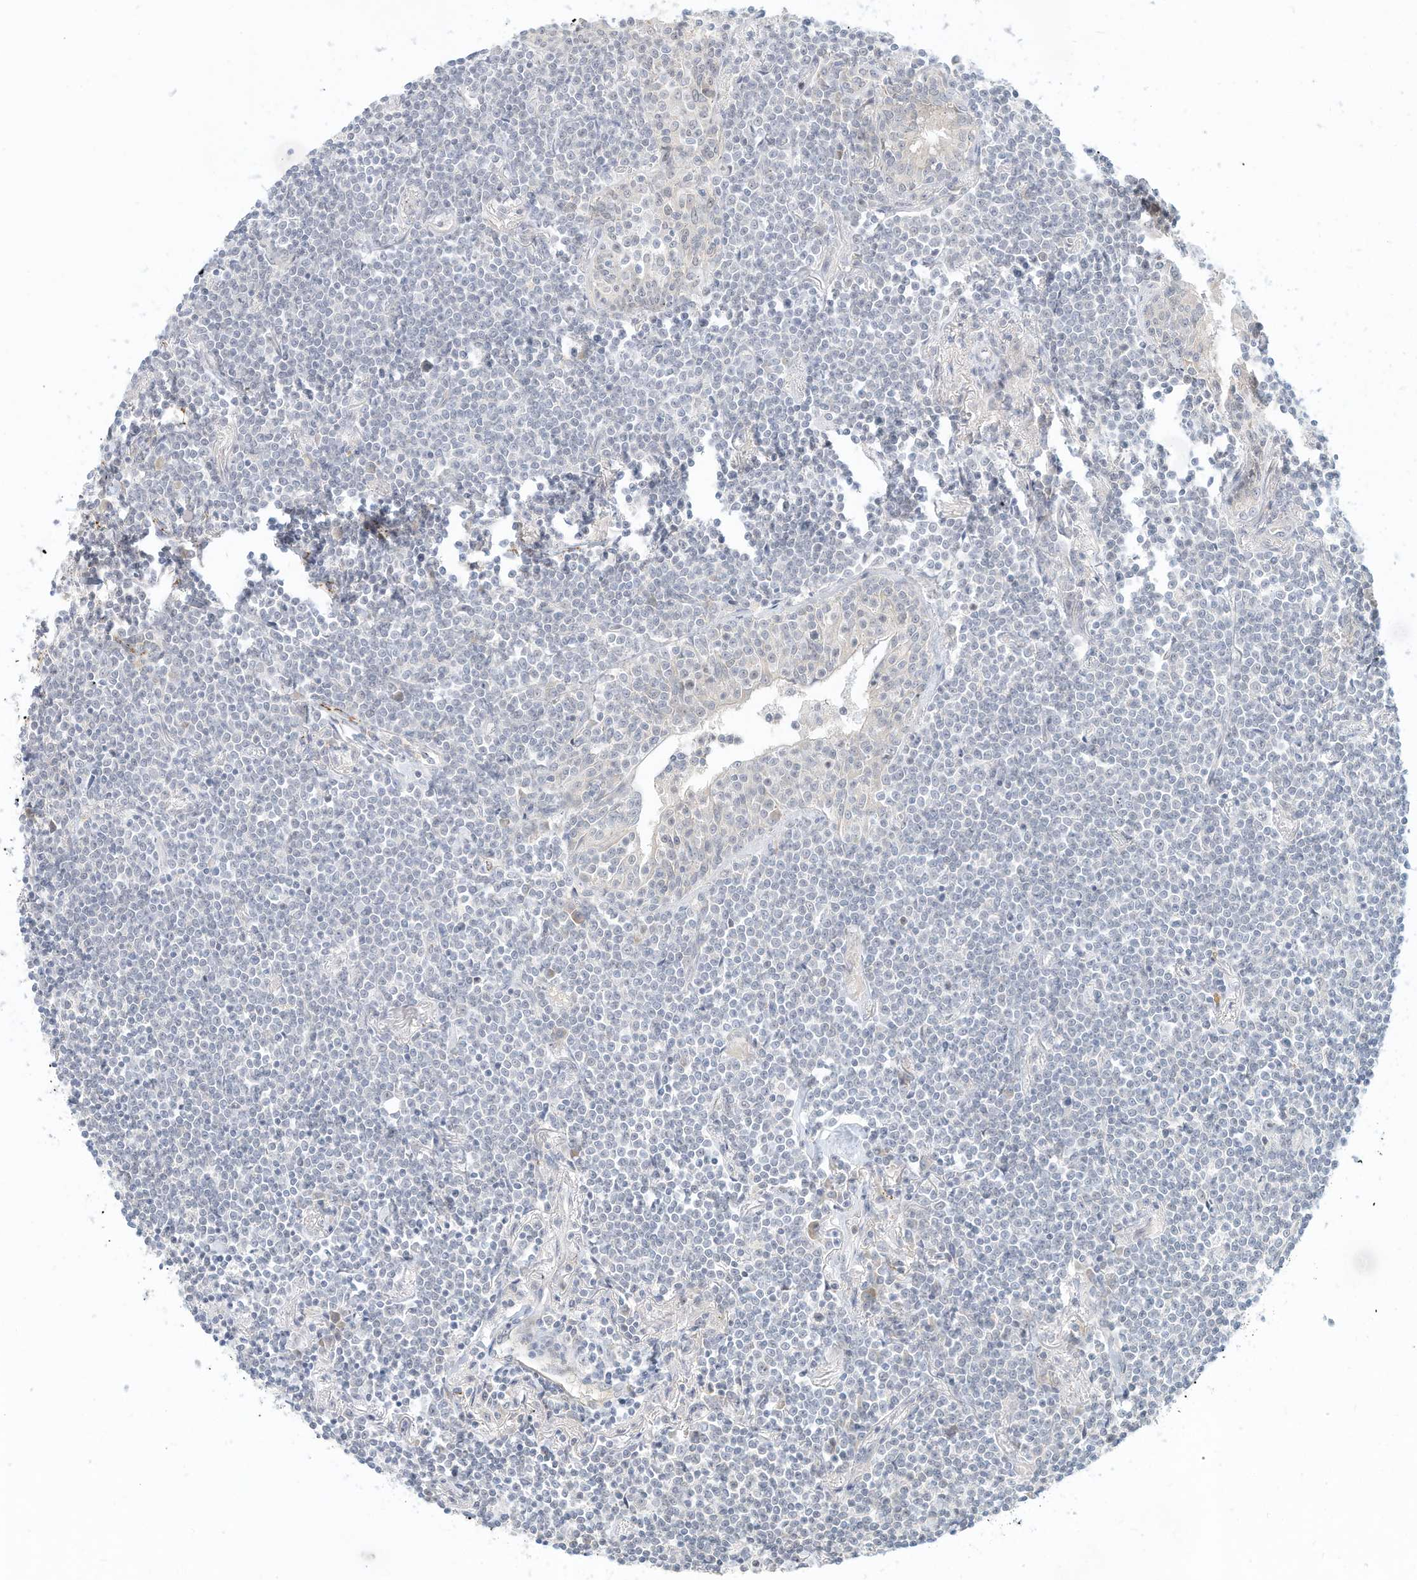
{"staining": {"intensity": "negative", "quantity": "none", "location": "none"}, "tissue": "lymphoma", "cell_type": "Tumor cells", "image_type": "cancer", "snomed": [{"axis": "morphology", "description": "Malignant lymphoma, non-Hodgkin's type, Low grade"}, {"axis": "topography", "description": "Lung"}], "caption": "This is an immunohistochemistry histopathology image of human low-grade malignant lymphoma, non-Hodgkin's type. There is no expression in tumor cells.", "gene": "PAK6", "patient": {"sex": "female", "age": 71}}